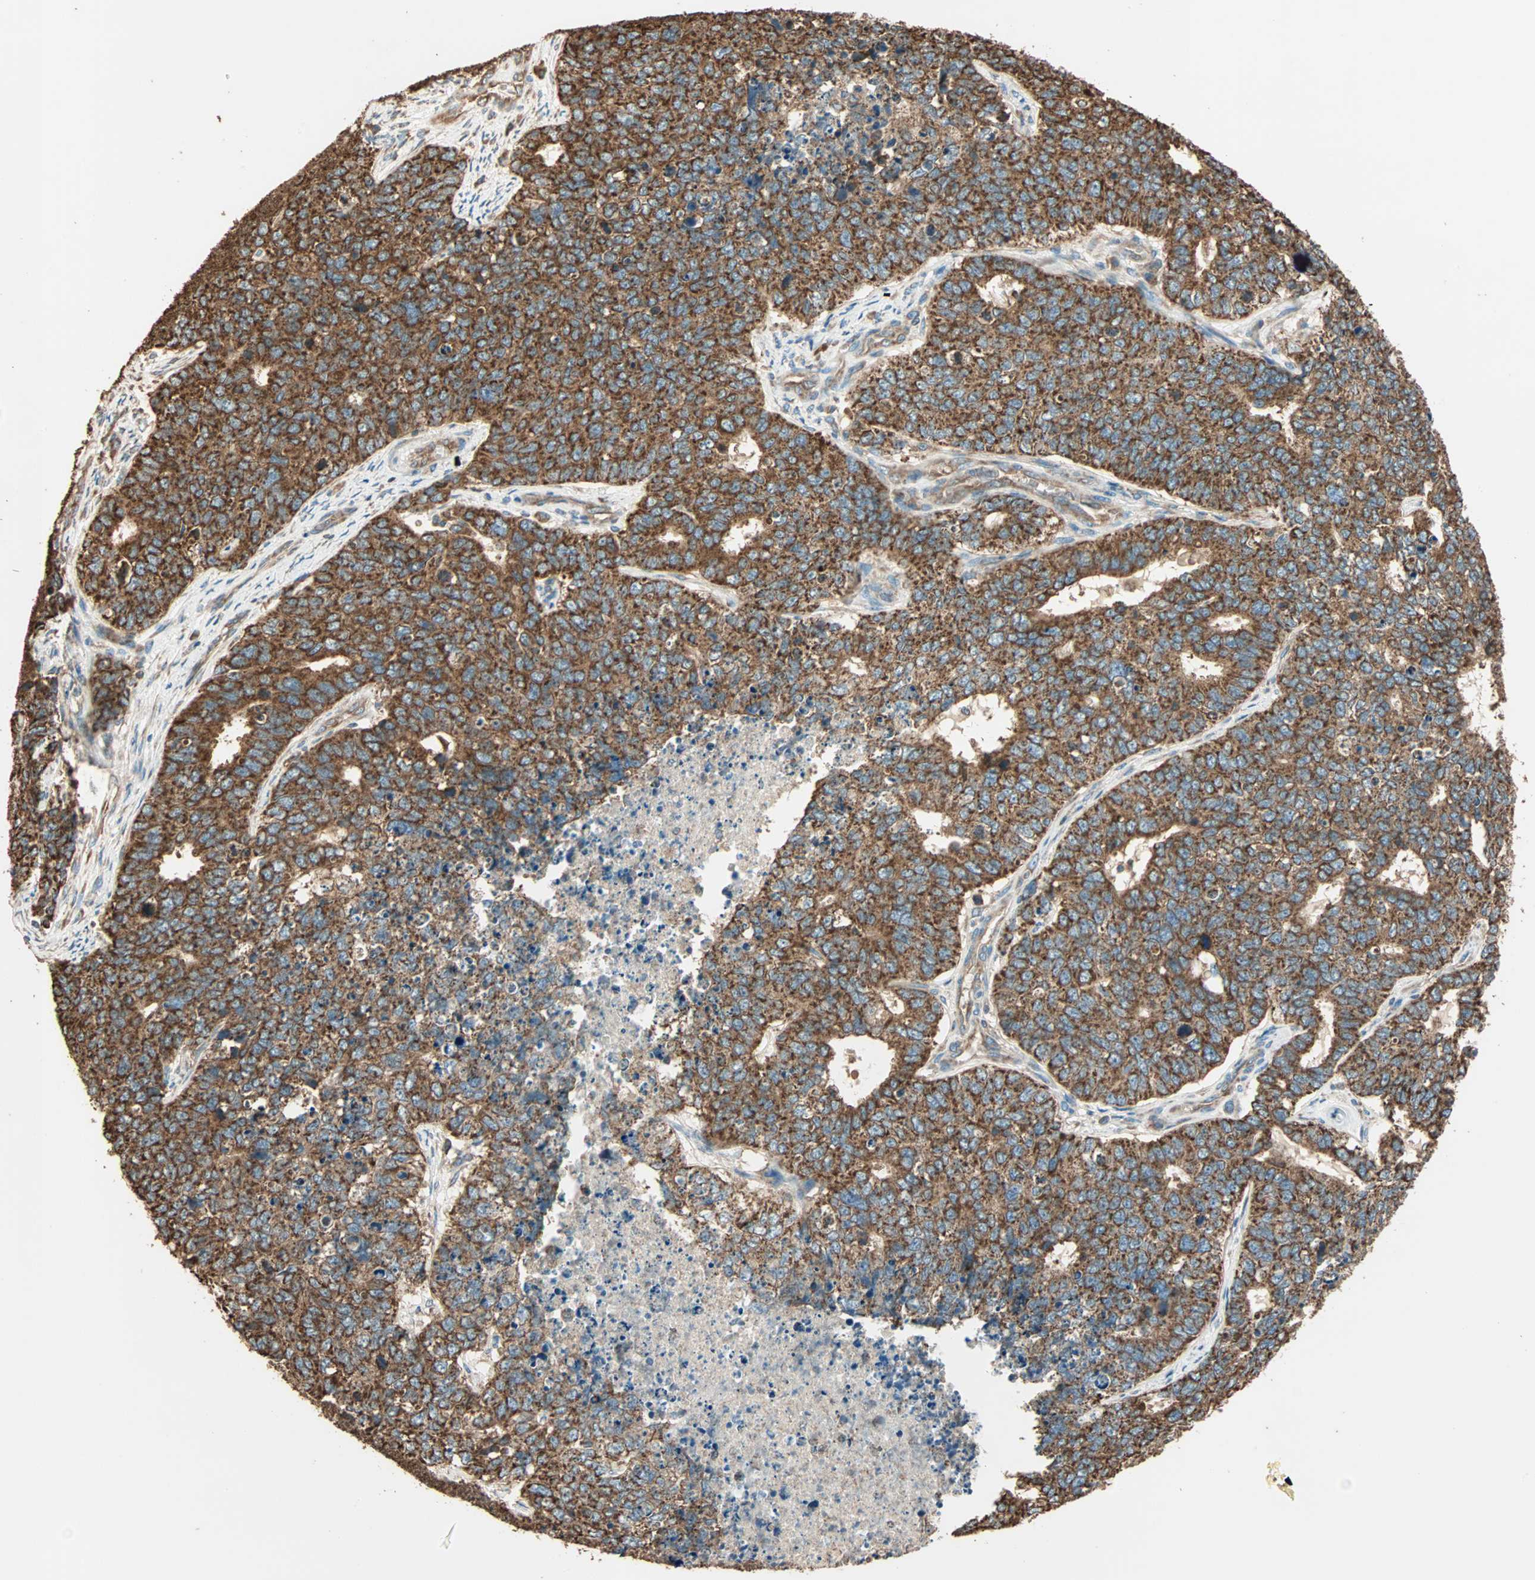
{"staining": {"intensity": "strong", "quantity": ">75%", "location": "cytoplasmic/membranous"}, "tissue": "cervical cancer", "cell_type": "Tumor cells", "image_type": "cancer", "snomed": [{"axis": "morphology", "description": "Squamous cell carcinoma, NOS"}, {"axis": "topography", "description": "Cervix"}], "caption": "Tumor cells demonstrate high levels of strong cytoplasmic/membranous expression in approximately >75% of cells in cervical squamous cell carcinoma.", "gene": "EIF4G2", "patient": {"sex": "female", "age": 63}}